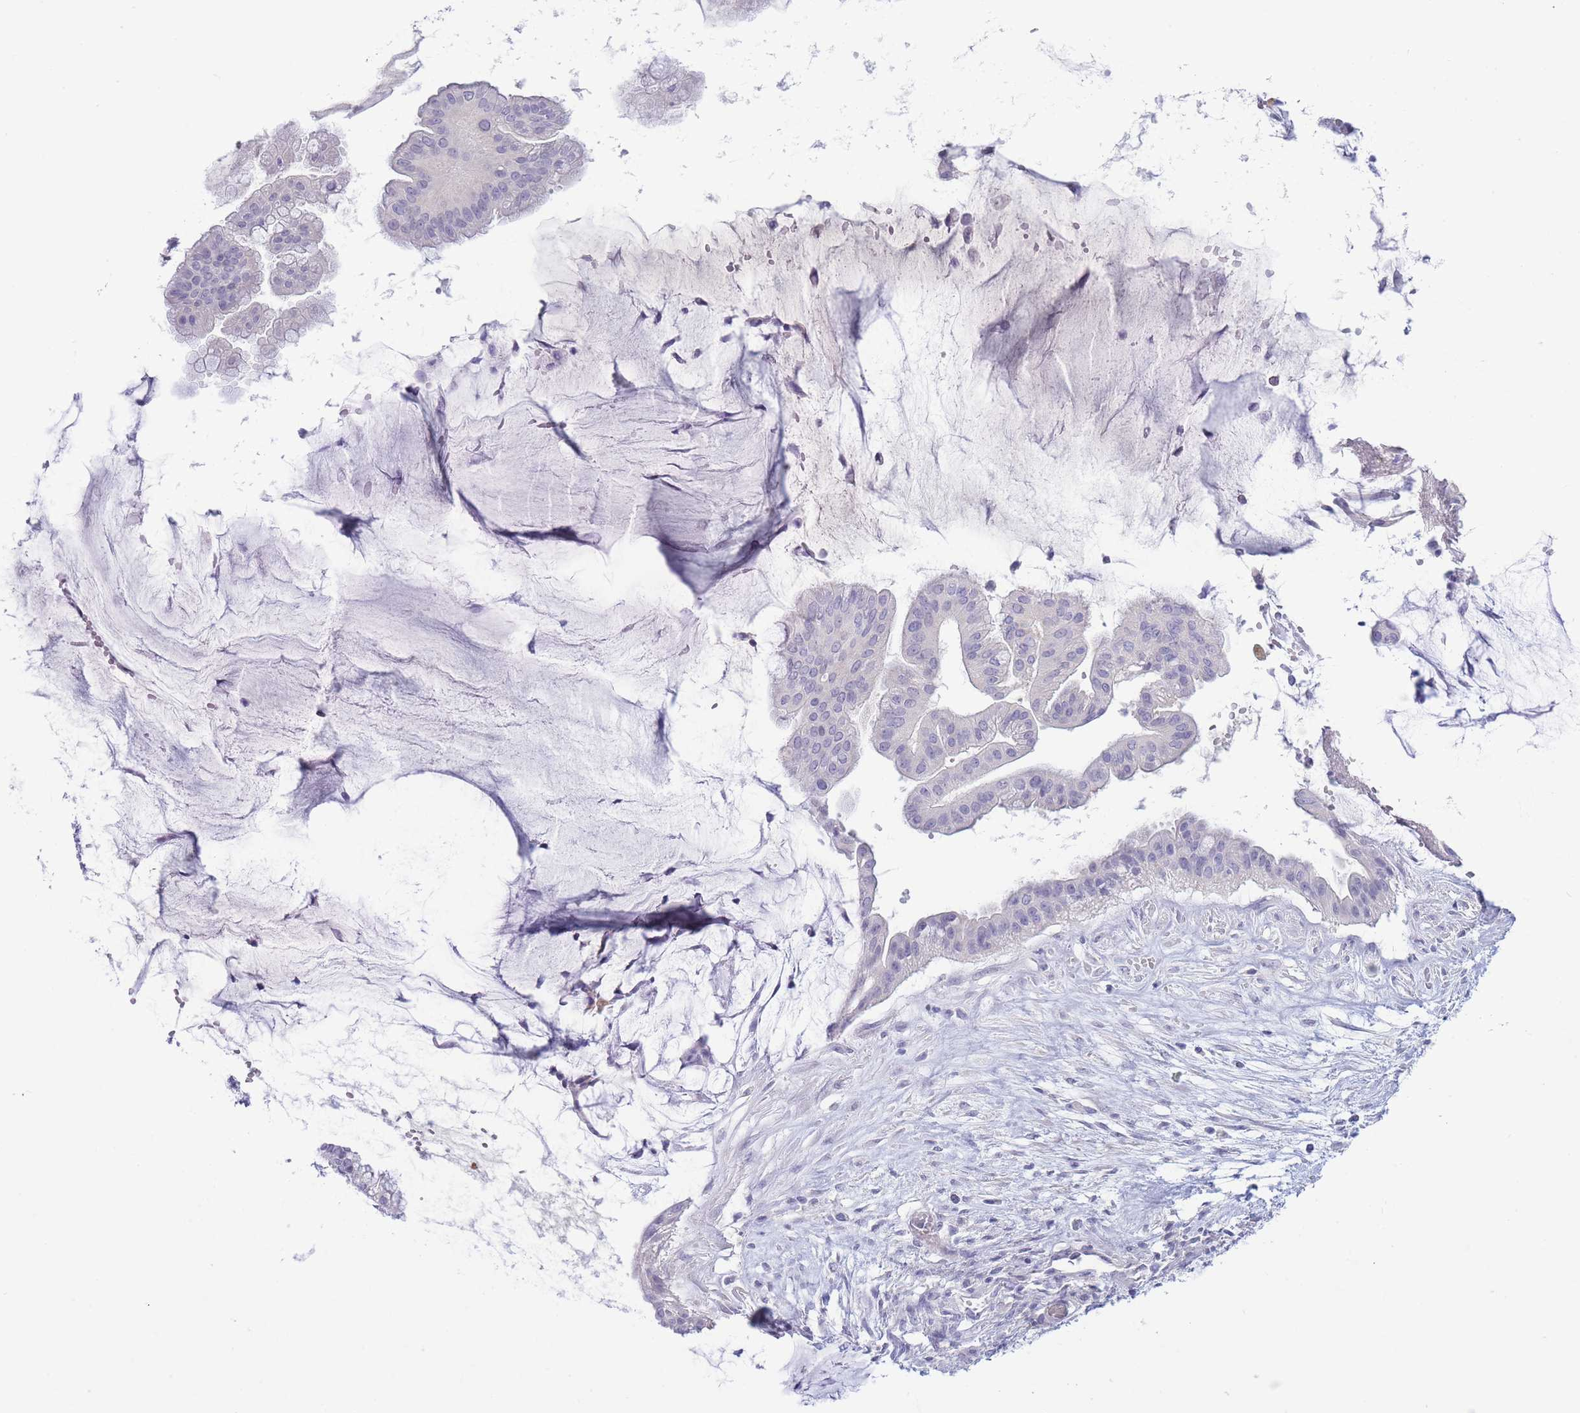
{"staining": {"intensity": "negative", "quantity": "none", "location": "none"}, "tissue": "ovarian cancer", "cell_type": "Tumor cells", "image_type": "cancer", "snomed": [{"axis": "morphology", "description": "Cystadenocarcinoma, mucinous, NOS"}, {"axis": "topography", "description": "Ovary"}], "caption": "Immunohistochemistry (IHC) of ovarian cancer (mucinous cystadenocarcinoma) exhibits no expression in tumor cells.", "gene": "ASAP3", "patient": {"sex": "female", "age": 73}}